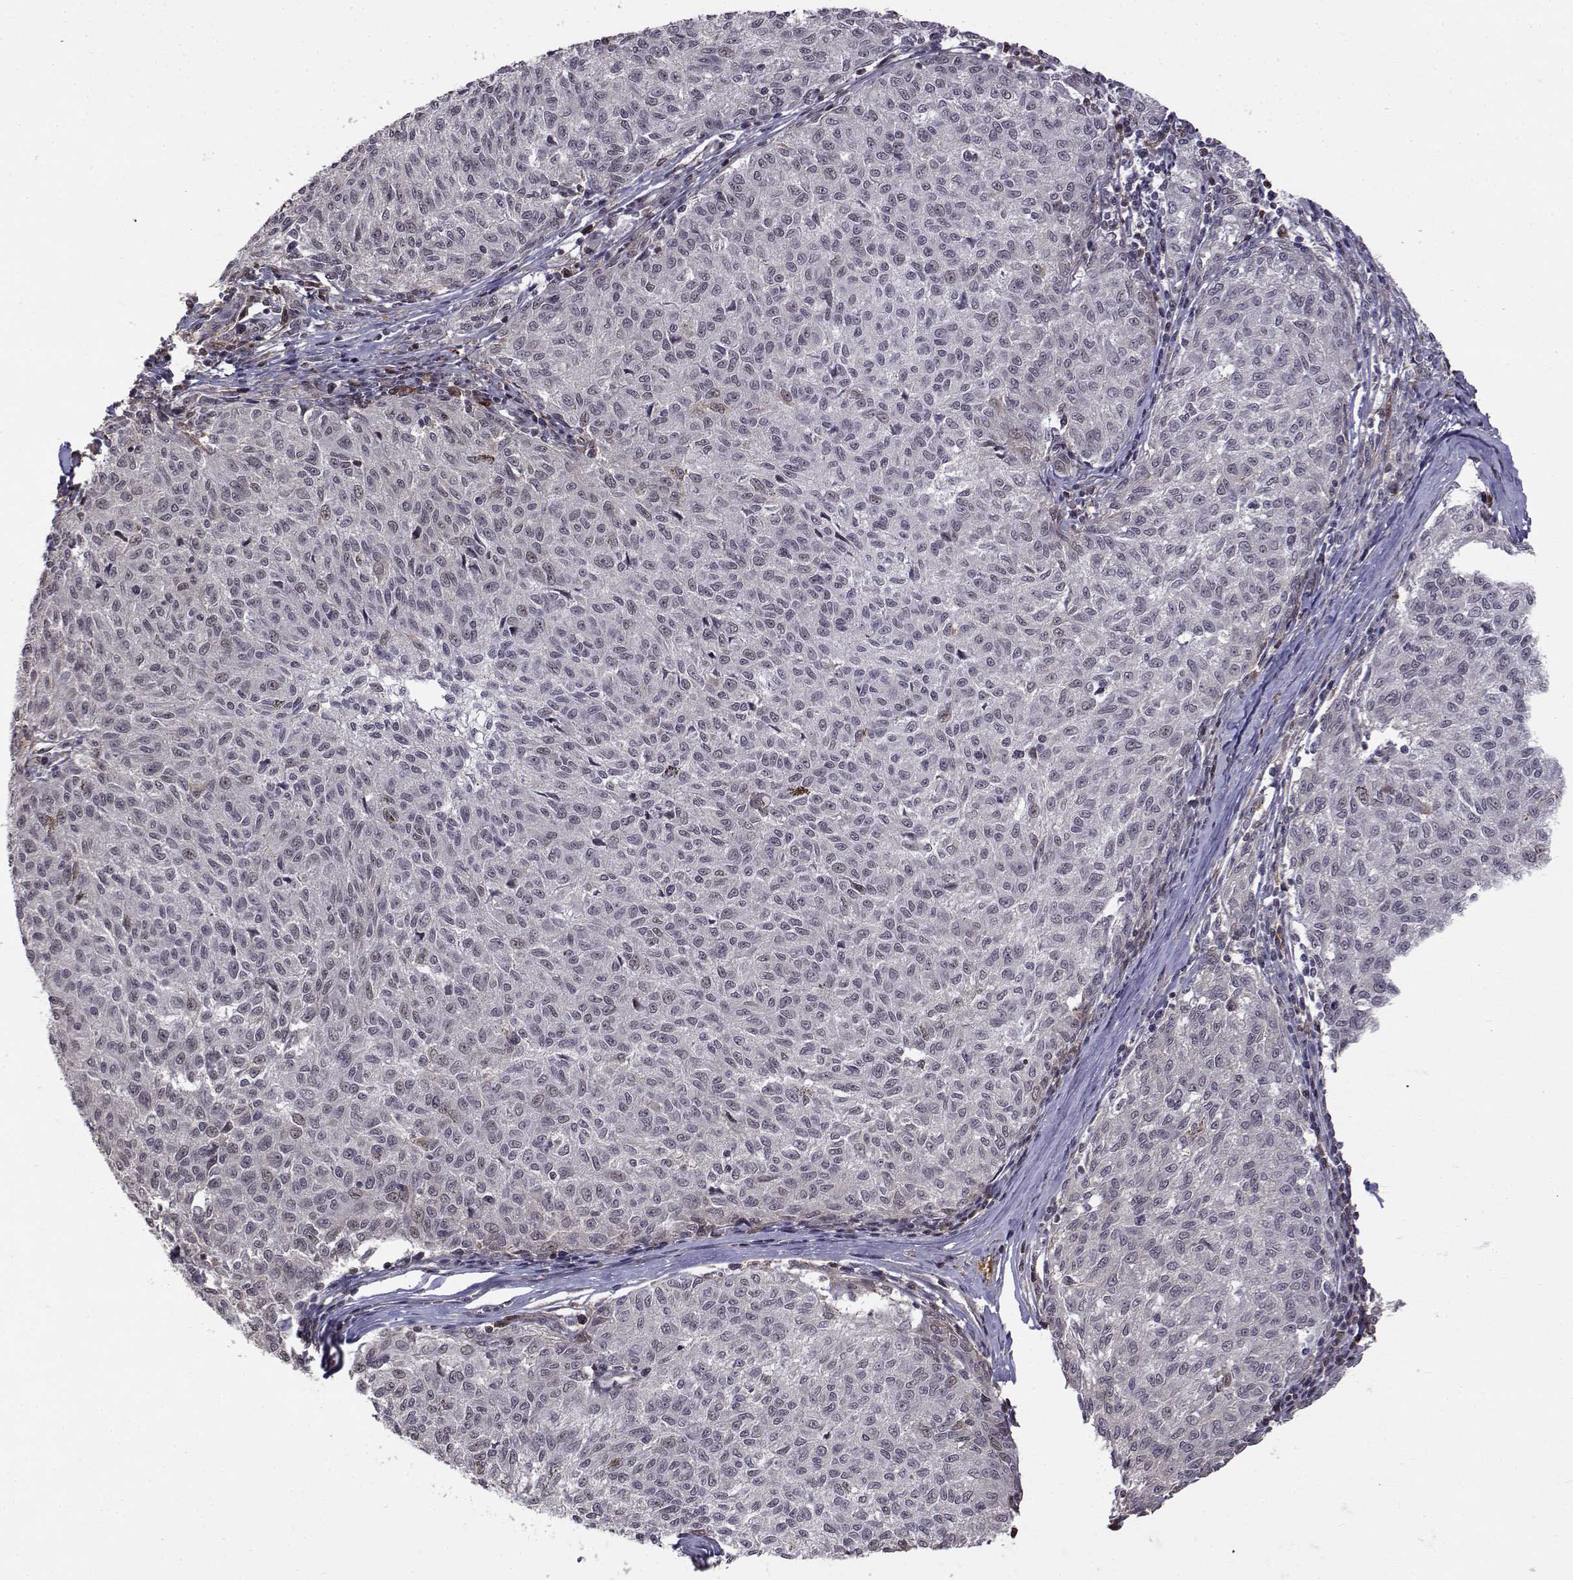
{"staining": {"intensity": "negative", "quantity": "none", "location": "none"}, "tissue": "melanoma", "cell_type": "Tumor cells", "image_type": "cancer", "snomed": [{"axis": "morphology", "description": "Malignant melanoma, NOS"}, {"axis": "topography", "description": "Skin"}], "caption": "Micrograph shows no protein positivity in tumor cells of melanoma tissue.", "gene": "ITGA7", "patient": {"sex": "female", "age": 72}}